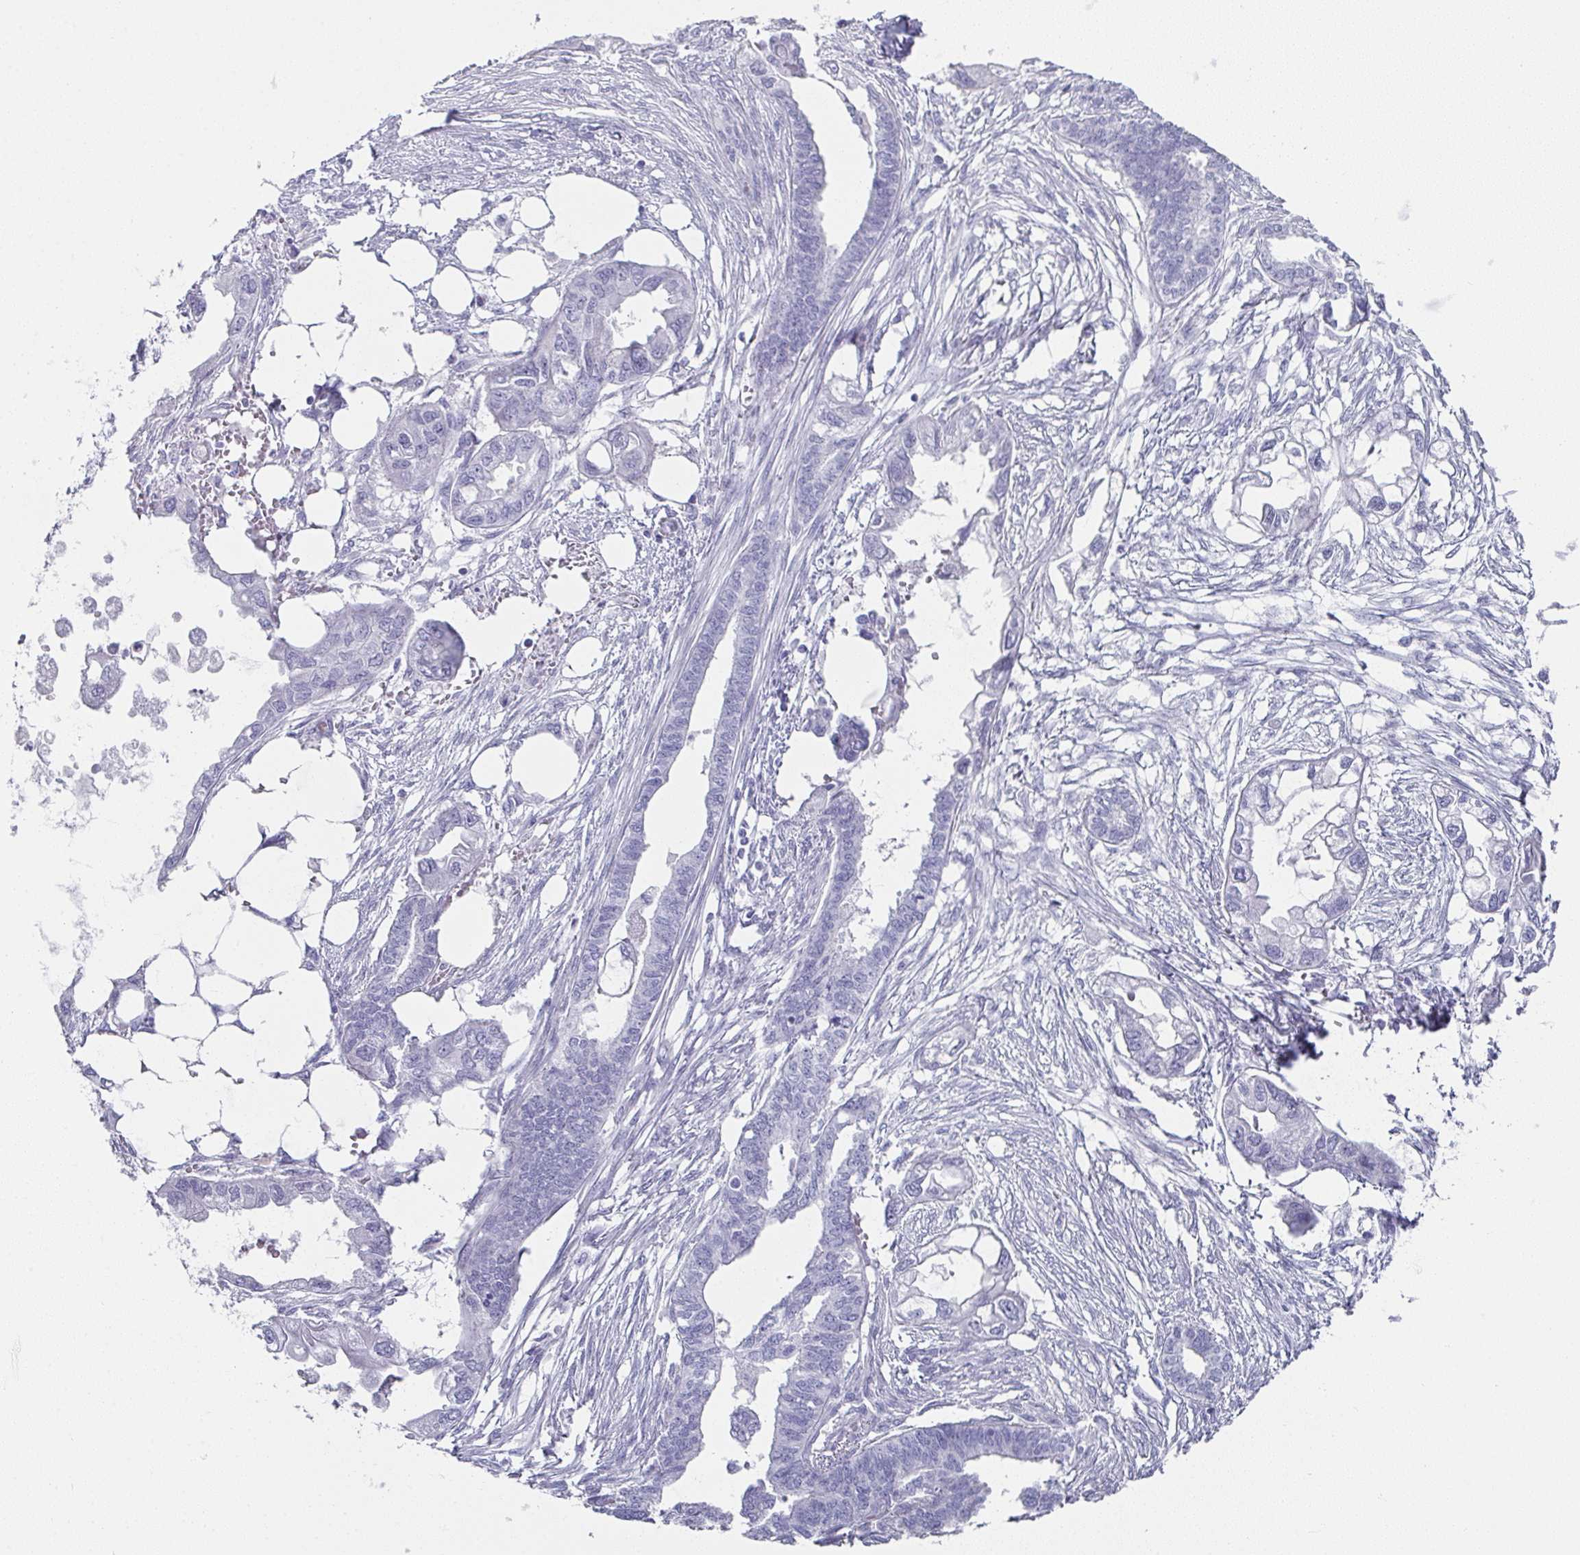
{"staining": {"intensity": "negative", "quantity": "none", "location": "none"}, "tissue": "endometrial cancer", "cell_type": "Tumor cells", "image_type": "cancer", "snomed": [{"axis": "morphology", "description": "Adenocarcinoma, NOS"}, {"axis": "morphology", "description": "Adenocarcinoma, metastatic, NOS"}, {"axis": "topography", "description": "Adipose tissue"}, {"axis": "topography", "description": "Endometrium"}], "caption": "An IHC micrograph of adenocarcinoma (endometrial) is shown. There is no staining in tumor cells of adenocarcinoma (endometrial).", "gene": "SYCP1", "patient": {"sex": "female", "age": 67}}